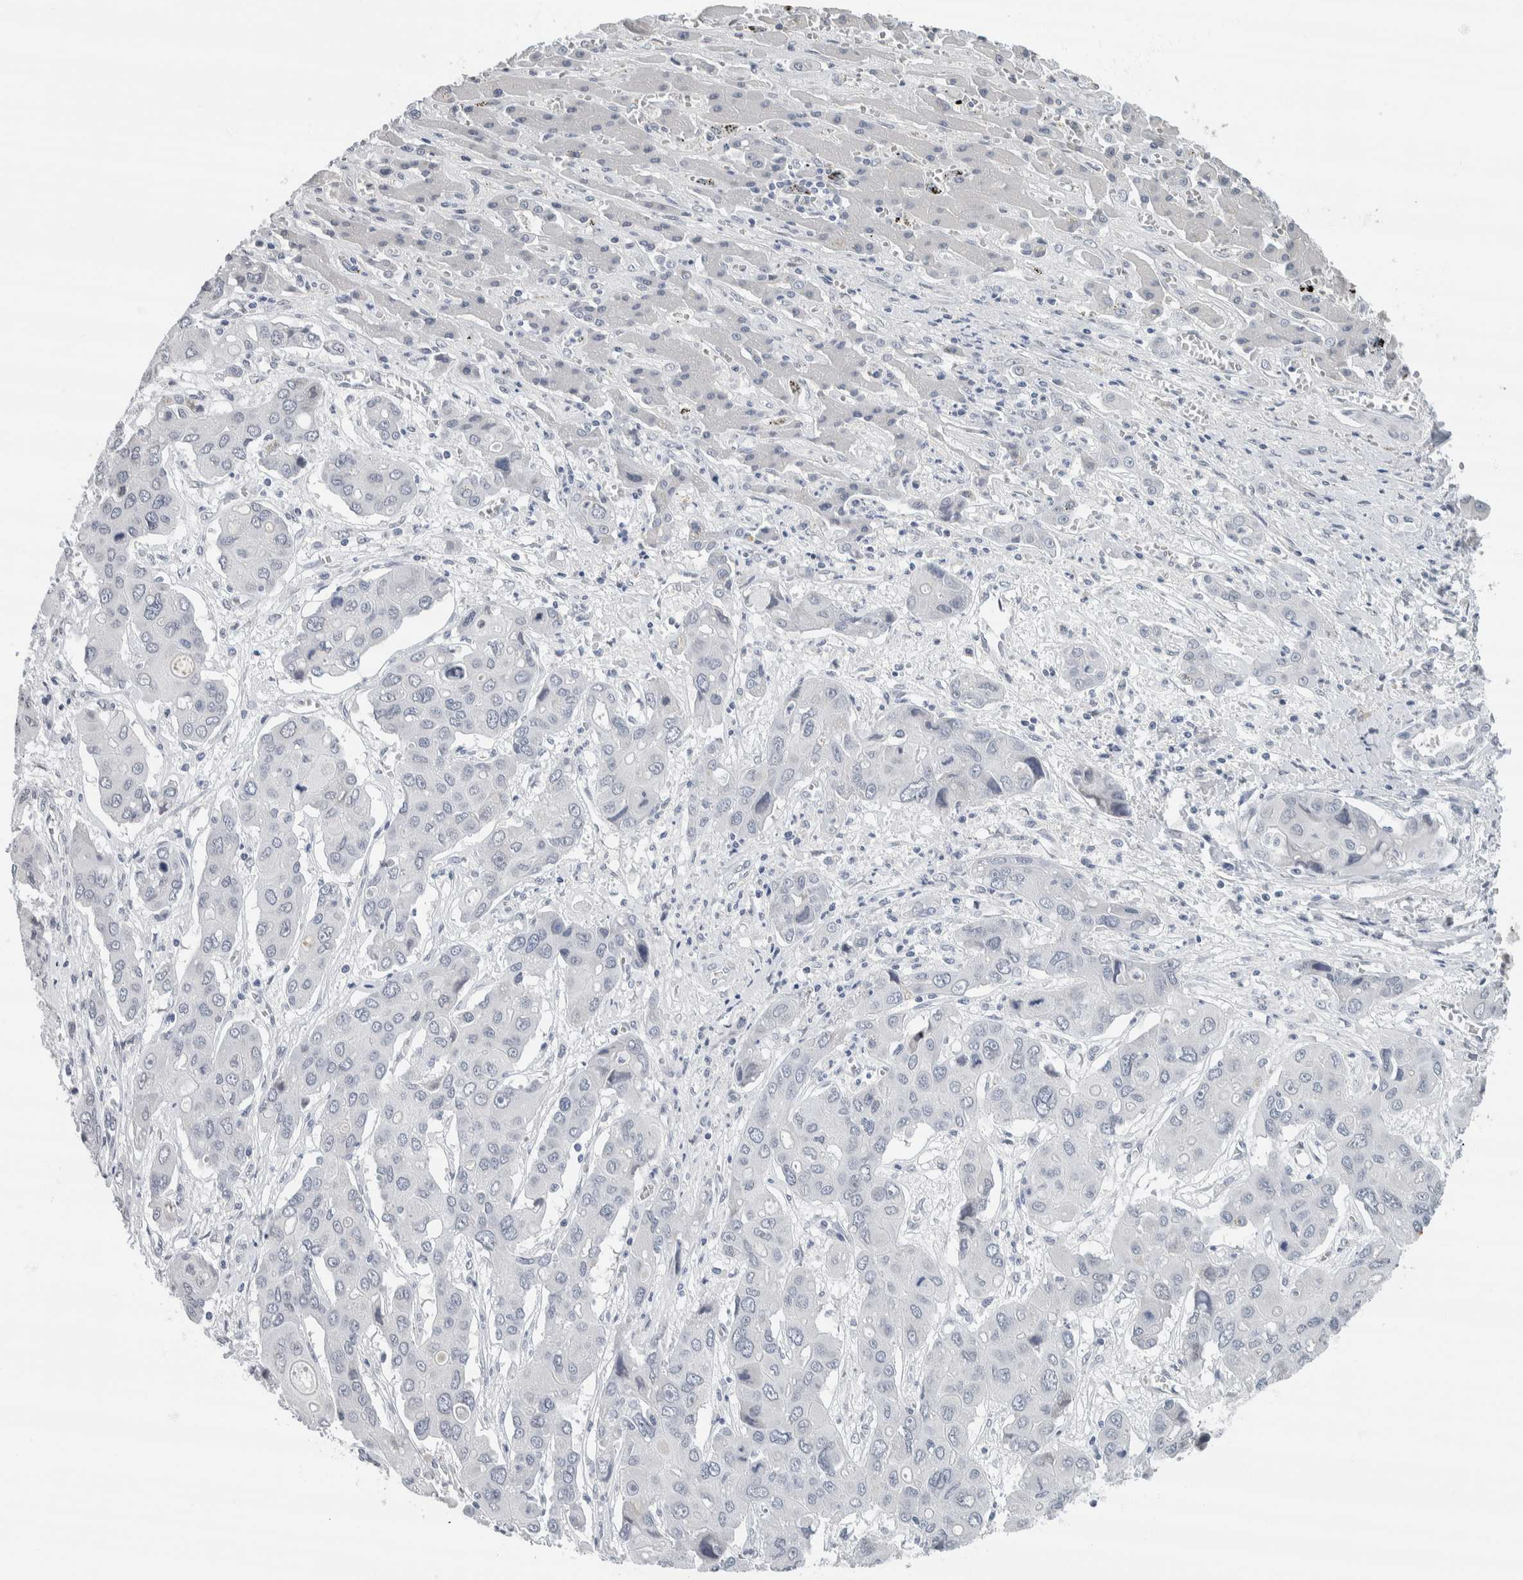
{"staining": {"intensity": "negative", "quantity": "none", "location": "none"}, "tissue": "liver cancer", "cell_type": "Tumor cells", "image_type": "cancer", "snomed": [{"axis": "morphology", "description": "Cholangiocarcinoma"}, {"axis": "topography", "description": "Liver"}], "caption": "A micrograph of human liver cancer is negative for staining in tumor cells.", "gene": "NEFM", "patient": {"sex": "male", "age": 67}}